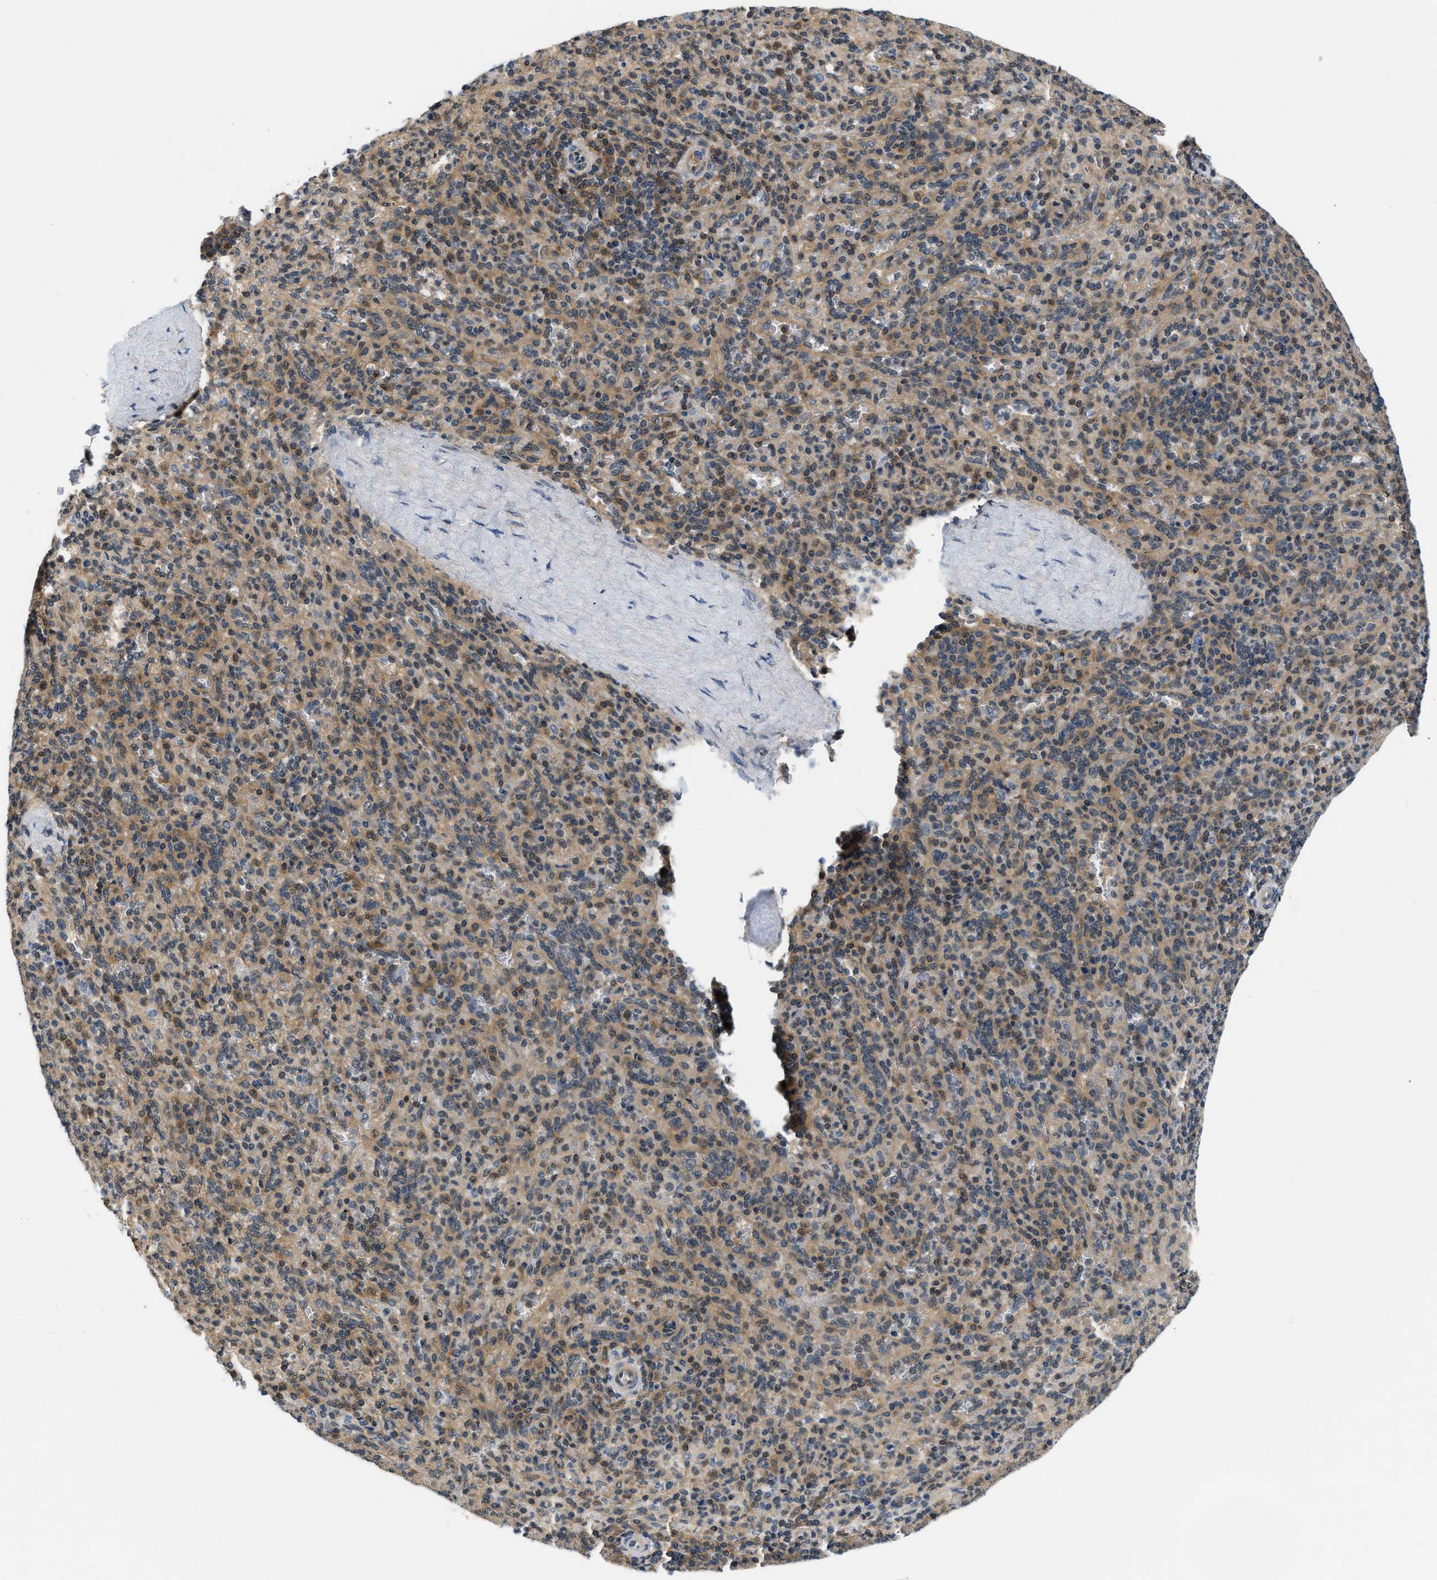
{"staining": {"intensity": "weak", "quantity": ">75%", "location": "cytoplasmic/membranous,nuclear"}, "tissue": "spleen", "cell_type": "Cells in red pulp", "image_type": "normal", "snomed": [{"axis": "morphology", "description": "Normal tissue, NOS"}, {"axis": "topography", "description": "Spleen"}], "caption": "The photomicrograph shows immunohistochemical staining of normal spleen. There is weak cytoplasmic/membranous,nuclear positivity is appreciated in approximately >75% of cells in red pulp.", "gene": "EIF4EBP2", "patient": {"sex": "male", "age": 36}}